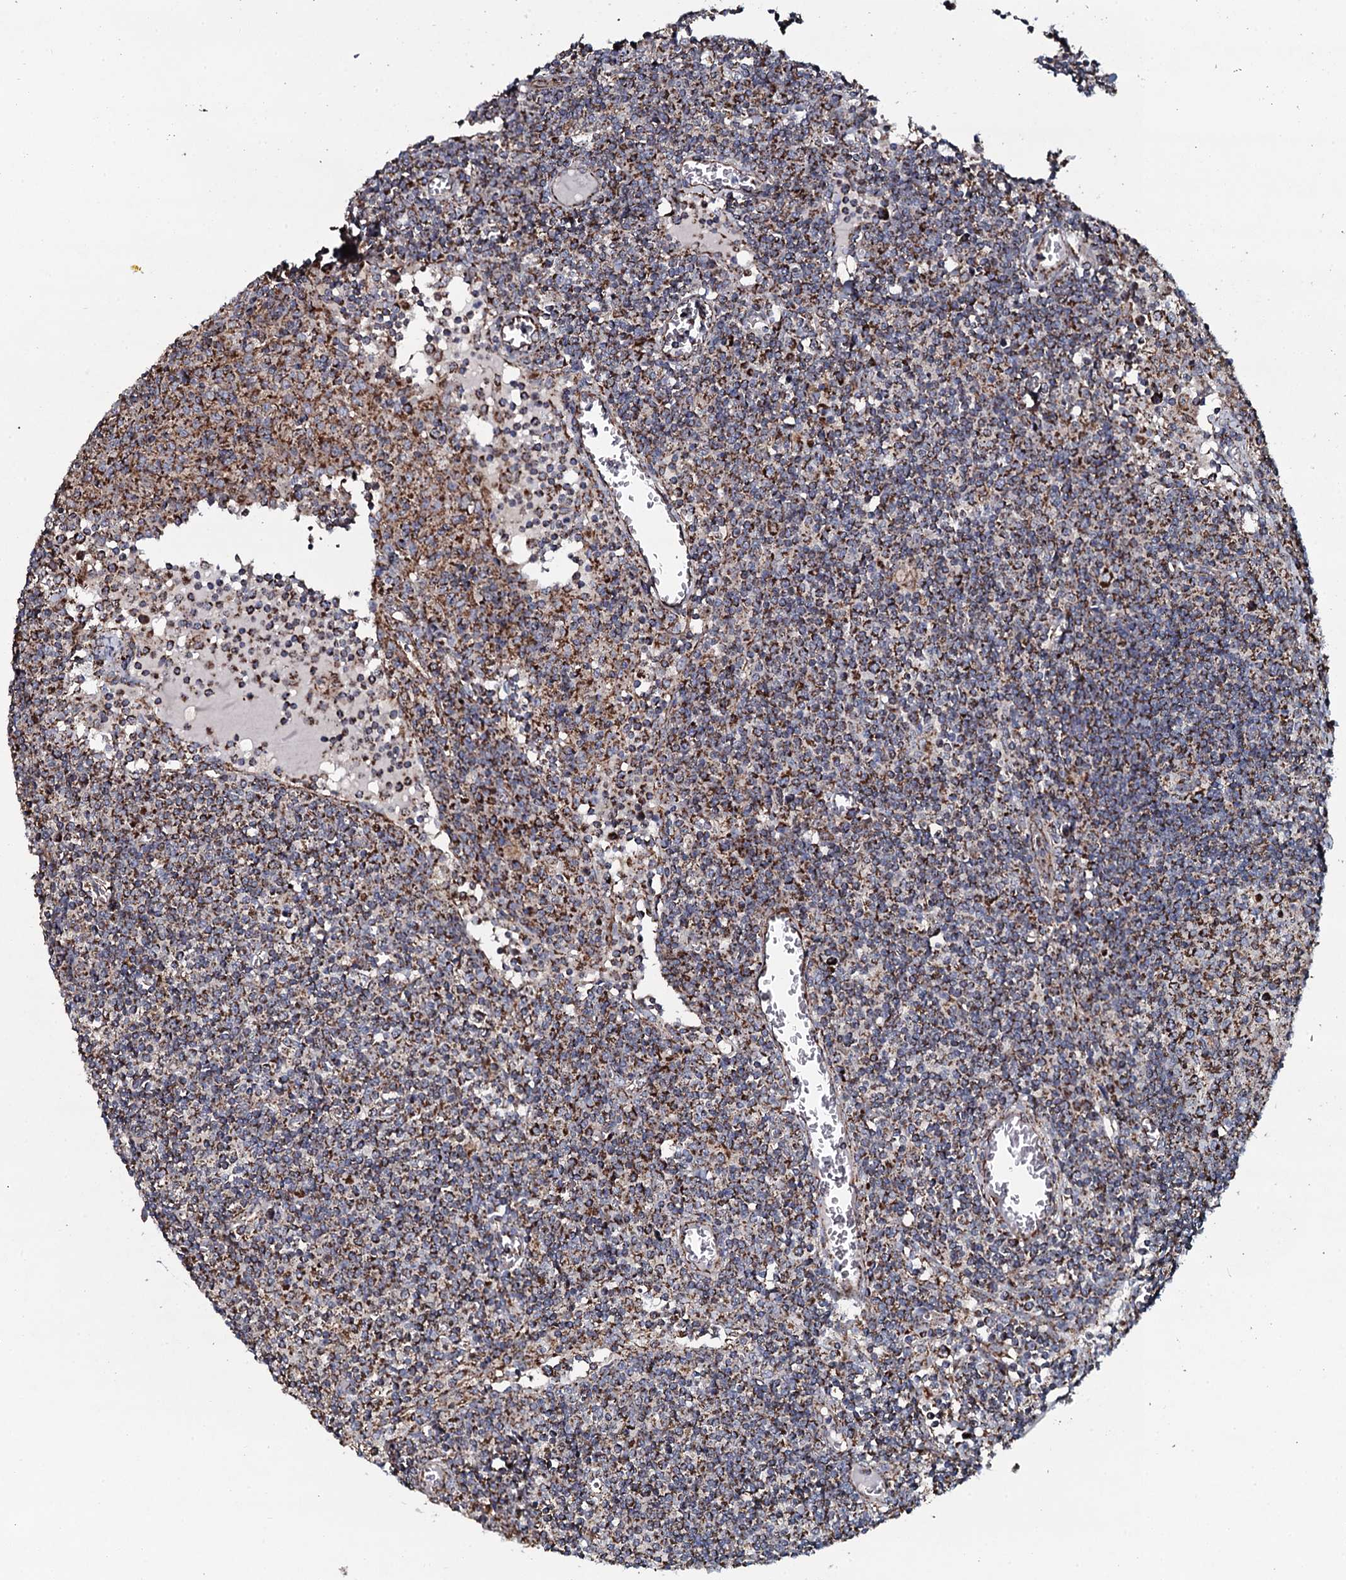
{"staining": {"intensity": "strong", "quantity": ">75%", "location": "cytoplasmic/membranous"}, "tissue": "lymph node", "cell_type": "Germinal center cells", "image_type": "normal", "snomed": [{"axis": "morphology", "description": "Normal tissue, NOS"}, {"axis": "topography", "description": "Lymph node"}], "caption": "IHC photomicrograph of unremarkable lymph node stained for a protein (brown), which shows high levels of strong cytoplasmic/membranous staining in approximately >75% of germinal center cells.", "gene": "EVC2", "patient": {"sex": "female", "age": 55}}